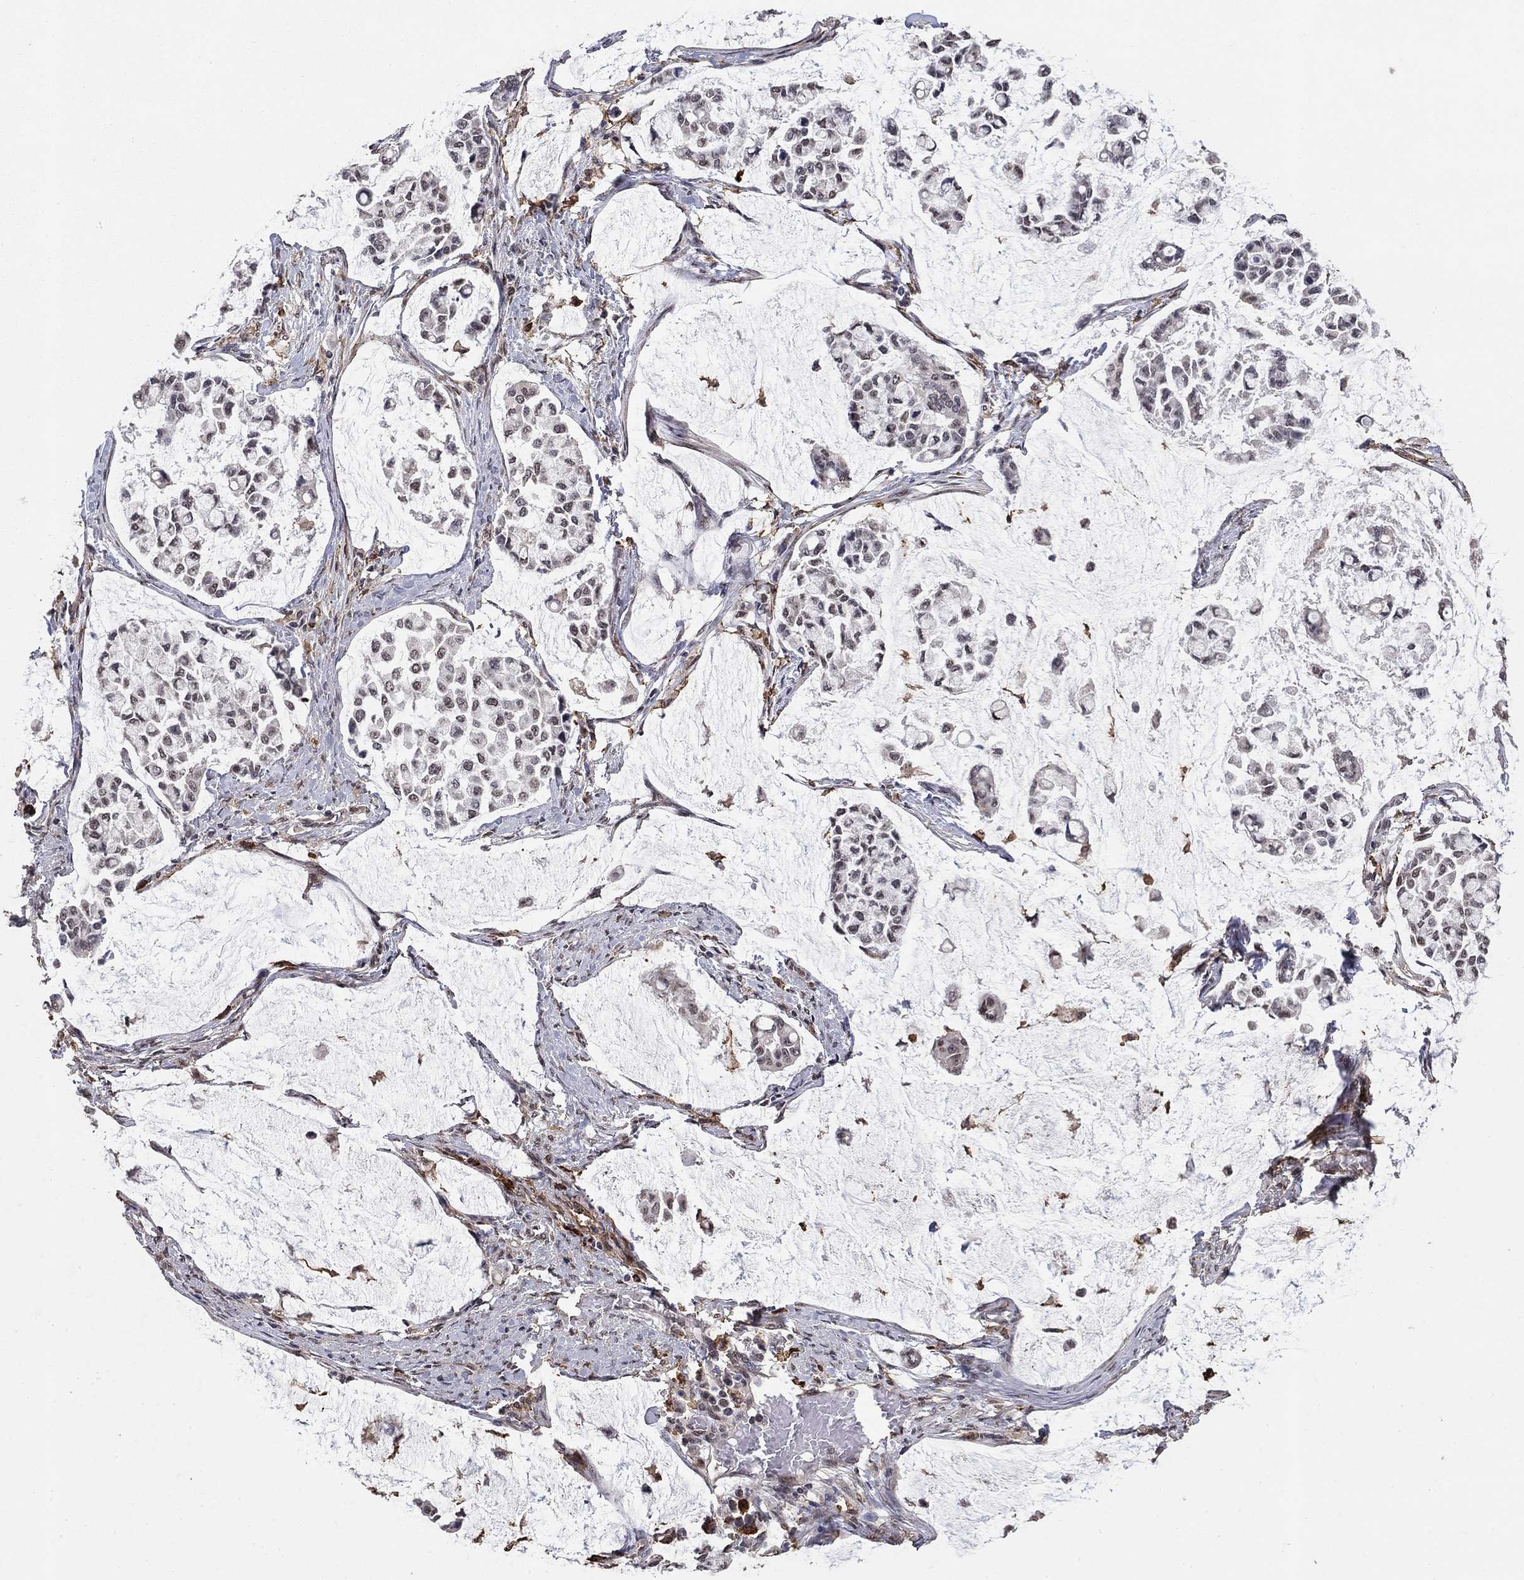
{"staining": {"intensity": "negative", "quantity": "none", "location": "none"}, "tissue": "stomach cancer", "cell_type": "Tumor cells", "image_type": "cancer", "snomed": [{"axis": "morphology", "description": "Adenocarcinoma, NOS"}, {"axis": "topography", "description": "Stomach"}], "caption": "High magnification brightfield microscopy of stomach cancer stained with DAB (3,3'-diaminobenzidine) (brown) and counterstained with hematoxylin (blue): tumor cells show no significant staining. (DAB immunohistochemistry visualized using brightfield microscopy, high magnification).", "gene": "GRIA3", "patient": {"sex": "male", "age": 82}}